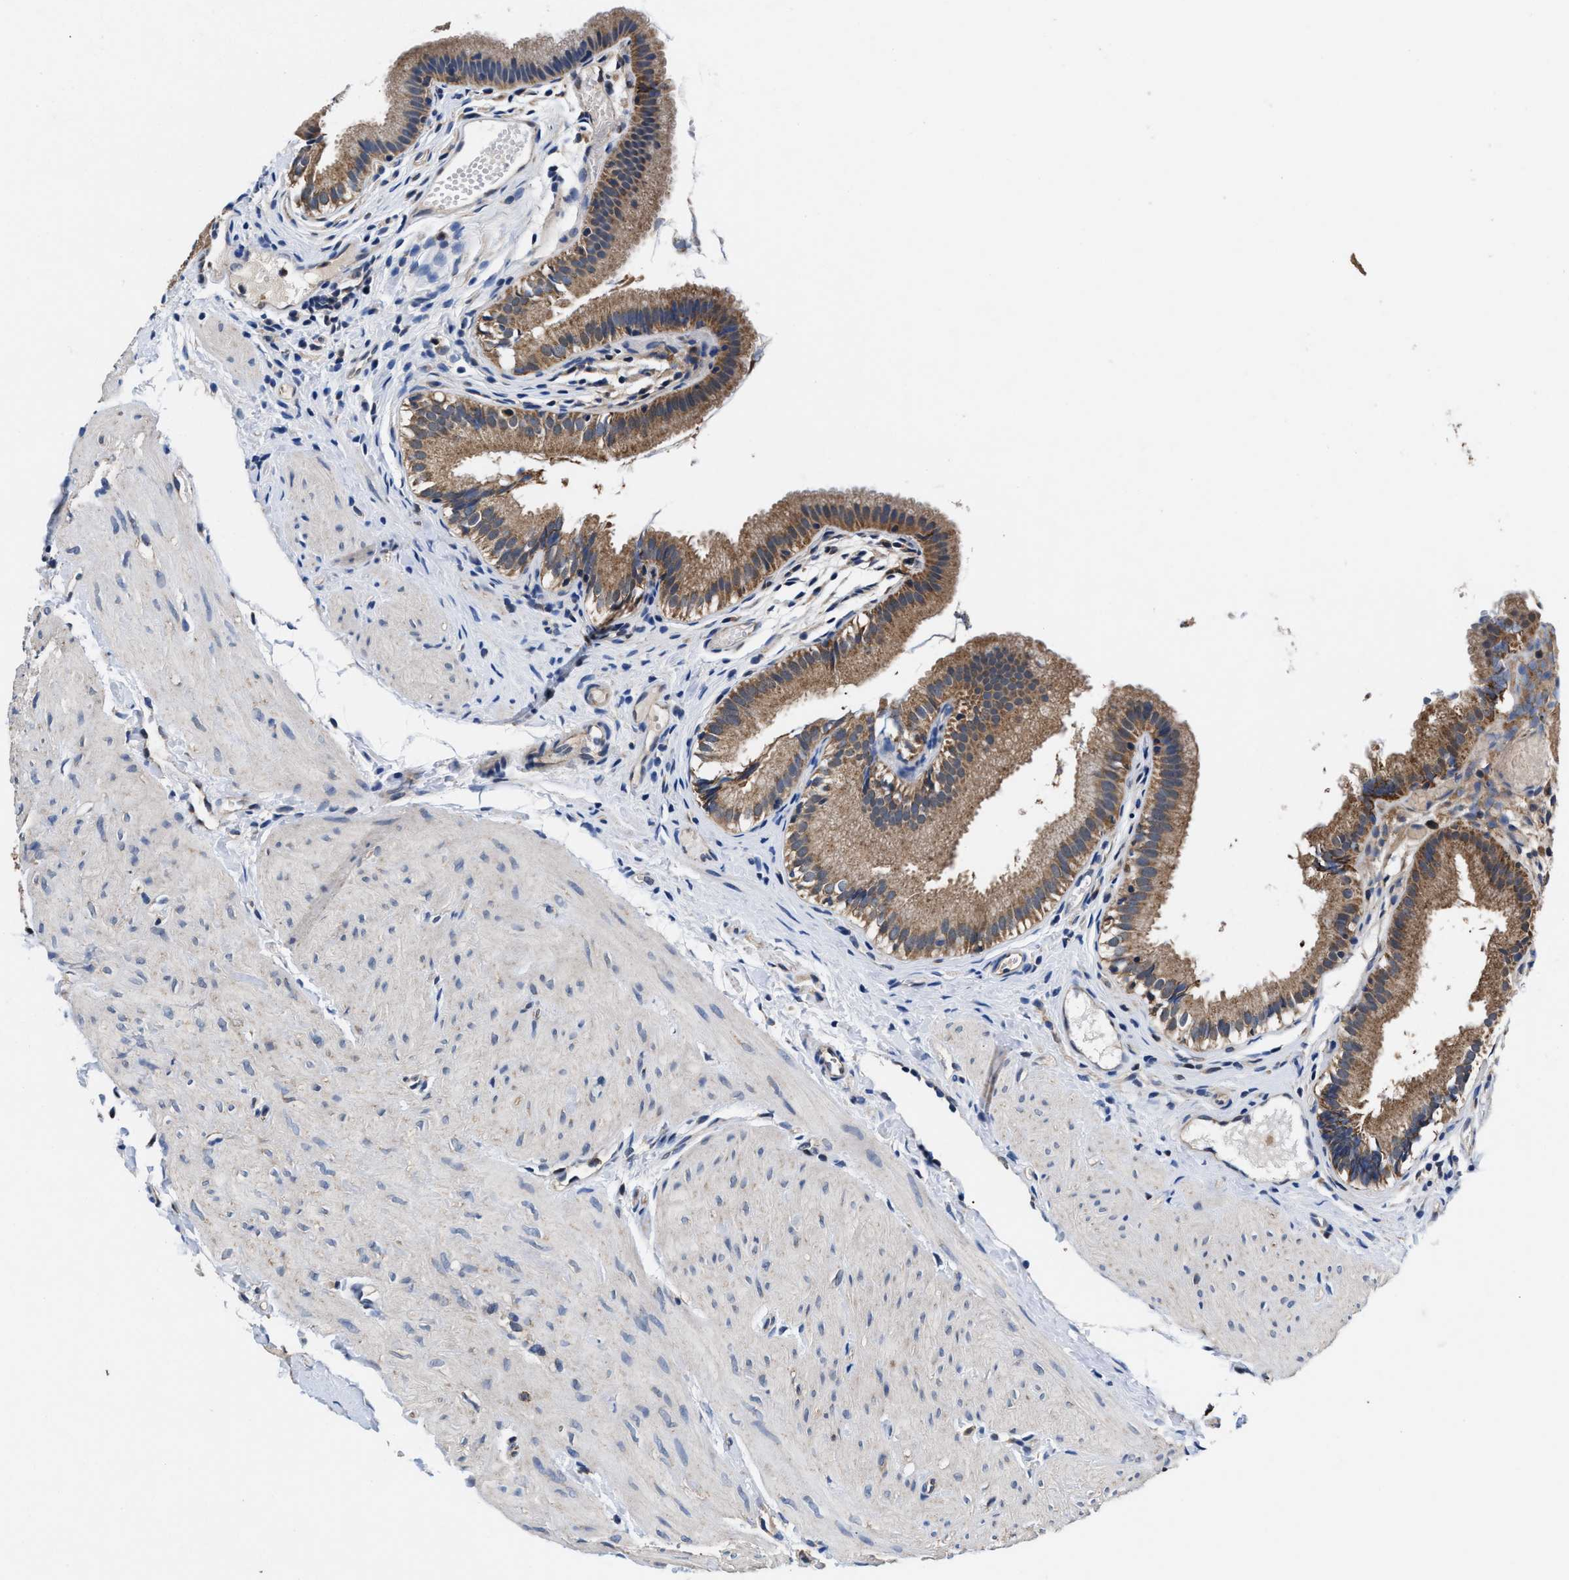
{"staining": {"intensity": "moderate", "quantity": ">75%", "location": "cytoplasmic/membranous"}, "tissue": "gallbladder", "cell_type": "Glandular cells", "image_type": "normal", "snomed": [{"axis": "morphology", "description": "Normal tissue, NOS"}, {"axis": "topography", "description": "Gallbladder"}], "caption": "An image of gallbladder stained for a protein demonstrates moderate cytoplasmic/membranous brown staining in glandular cells.", "gene": "ACLY", "patient": {"sex": "female", "age": 26}}